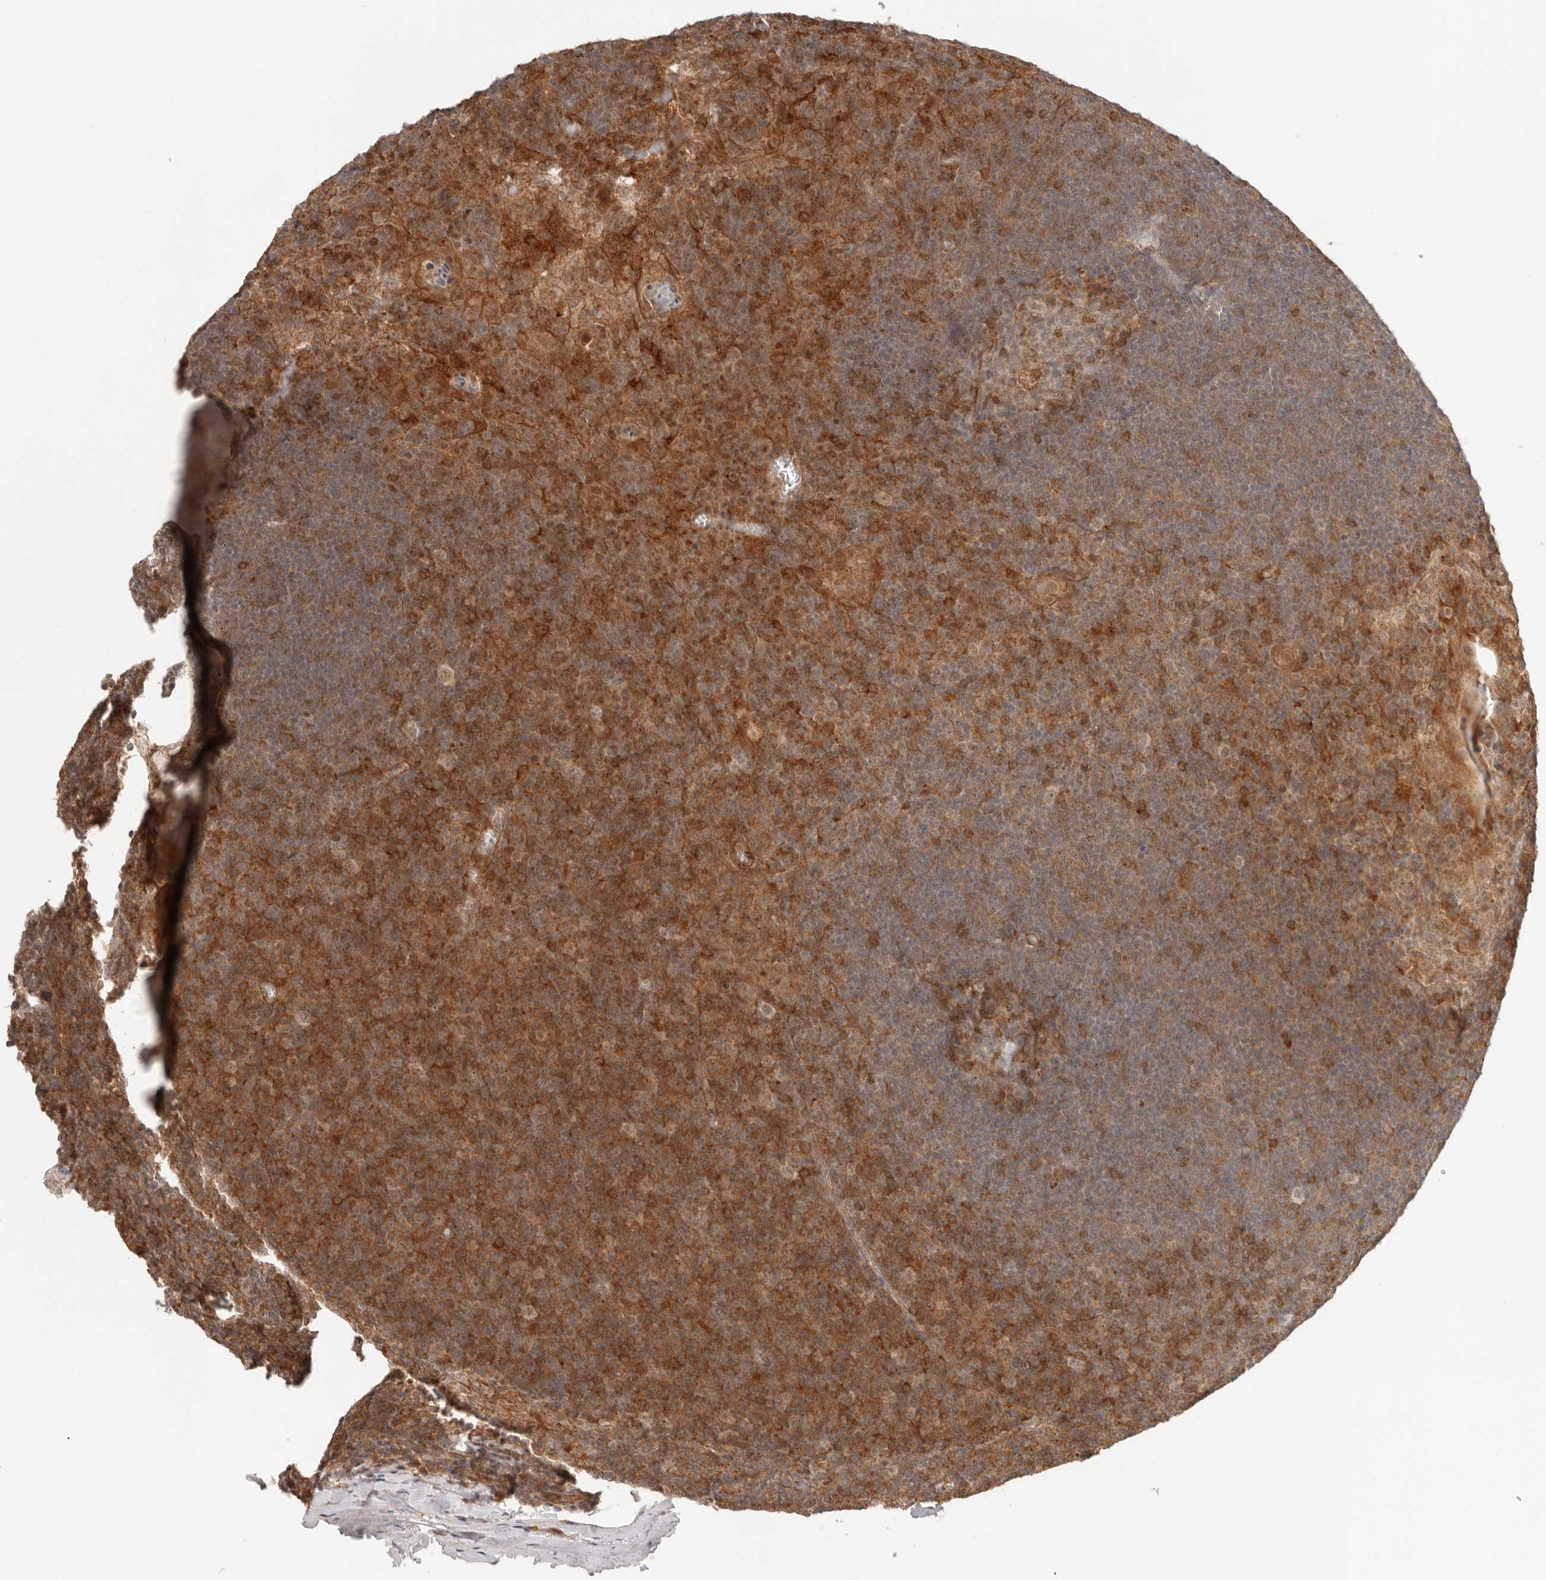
{"staining": {"intensity": "moderate", "quantity": "25%-75%", "location": "cytoplasmic/membranous,nuclear"}, "tissue": "tonsil", "cell_type": "Germinal center cells", "image_type": "normal", "snomed": [{"axis": "morphology", "description": "Normal tissue, NOS"}, {"axis": "topography", "description": "Tonsil"}], "caption": "About 25%-75% of germinal center cells in normal human tonsil exhibit moderate cytoplasmic/membranous,nuclear protein positivity as visualized by brown immunohistochemical staining.", "gene": "HEXD", "patient": {"sex": "male", "age": 37}}